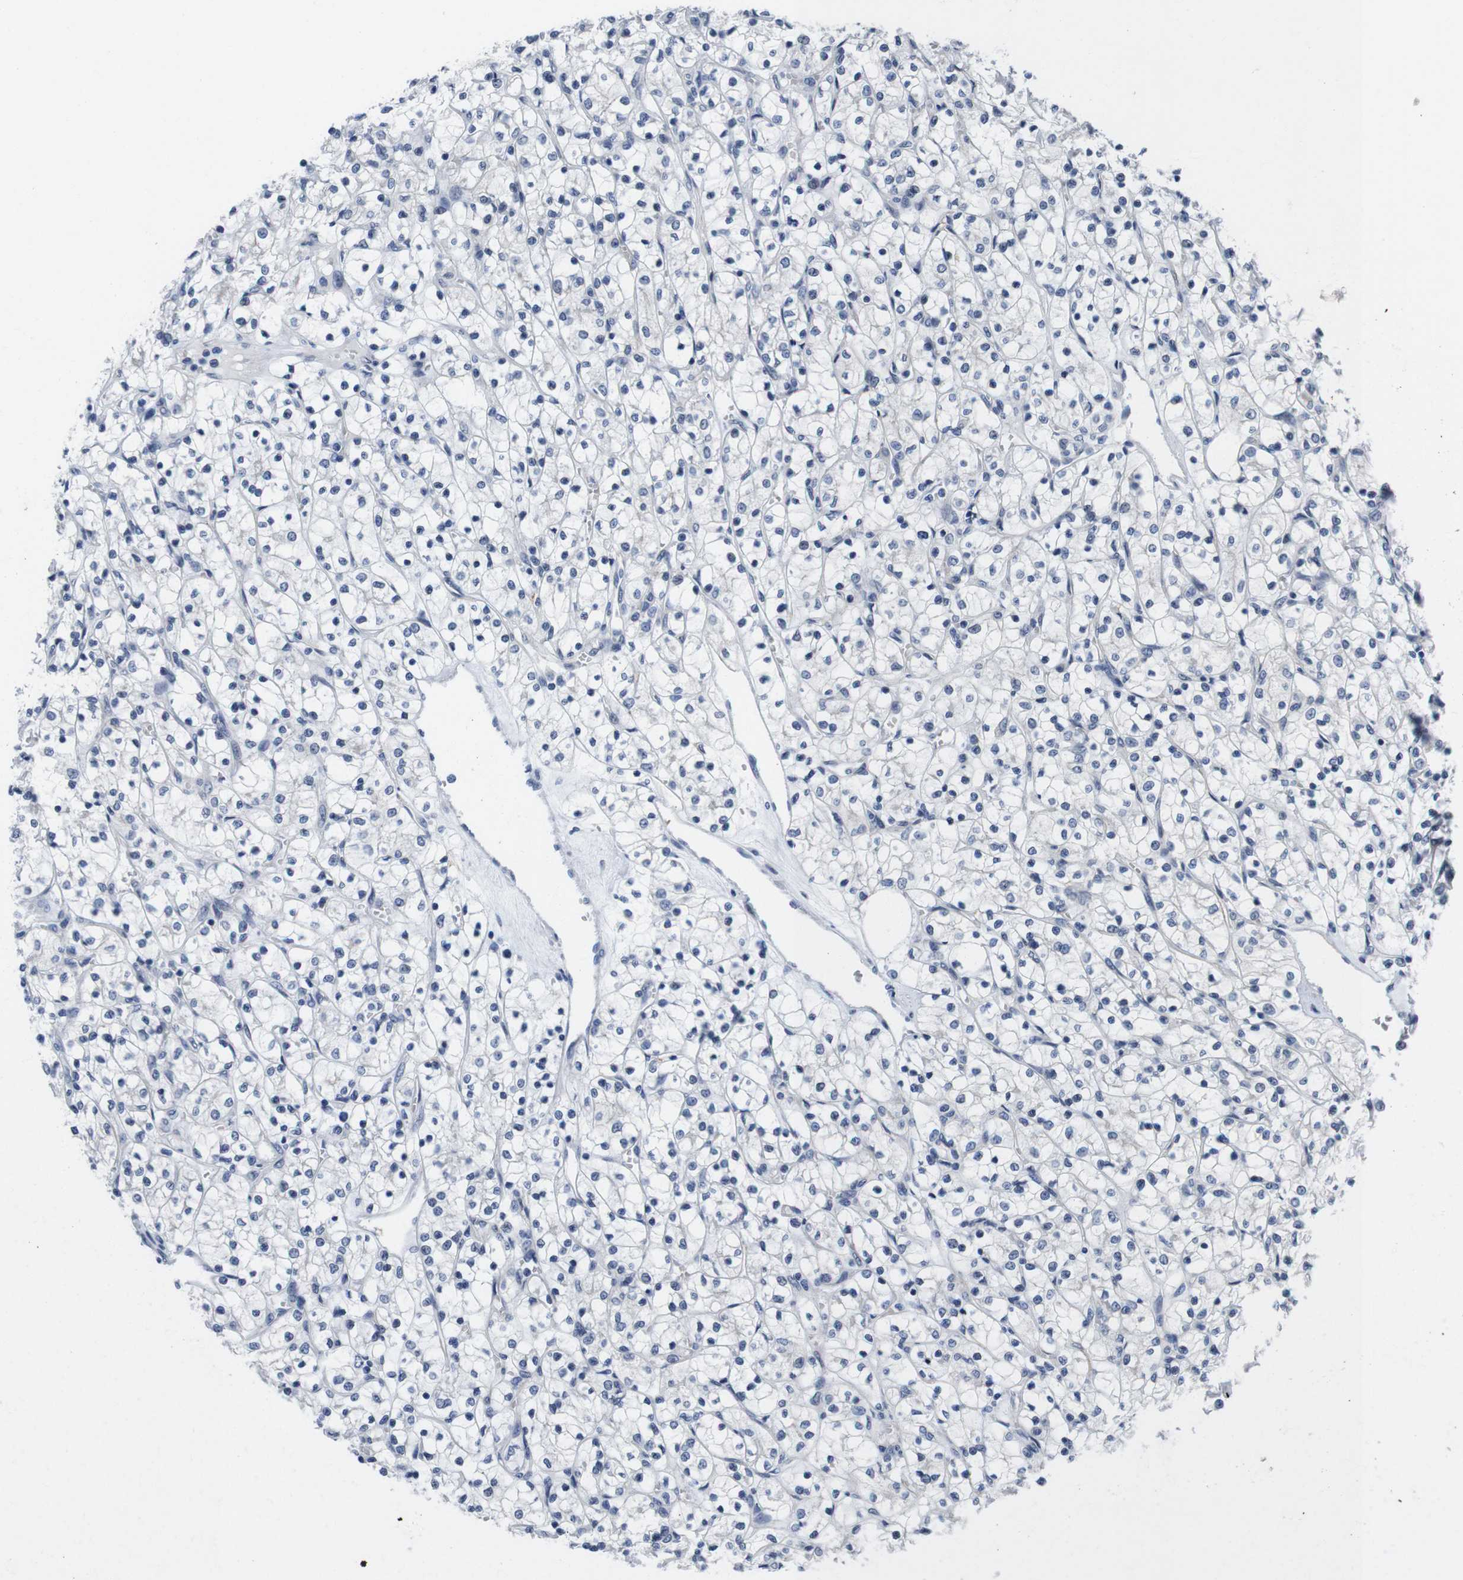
{"staining": {"intensity": "negative", "quantity": "none", "location": "none"}, "tissue": "renal cancer", "cell_type": "Tumor cells", "image_type": "cancer", "snomed": [{"axis": "morphology", "description": "Adenocarcinoma, NOS"}, {"axis": "topography", "description": "Kidney"}], "caption": "Photomicrograph shows no significant protein expression in tumor cells of renal cancer (adenocarcinoma).", "gene": "SOCS3", "patient": {"sex": "female", "age": 69}}